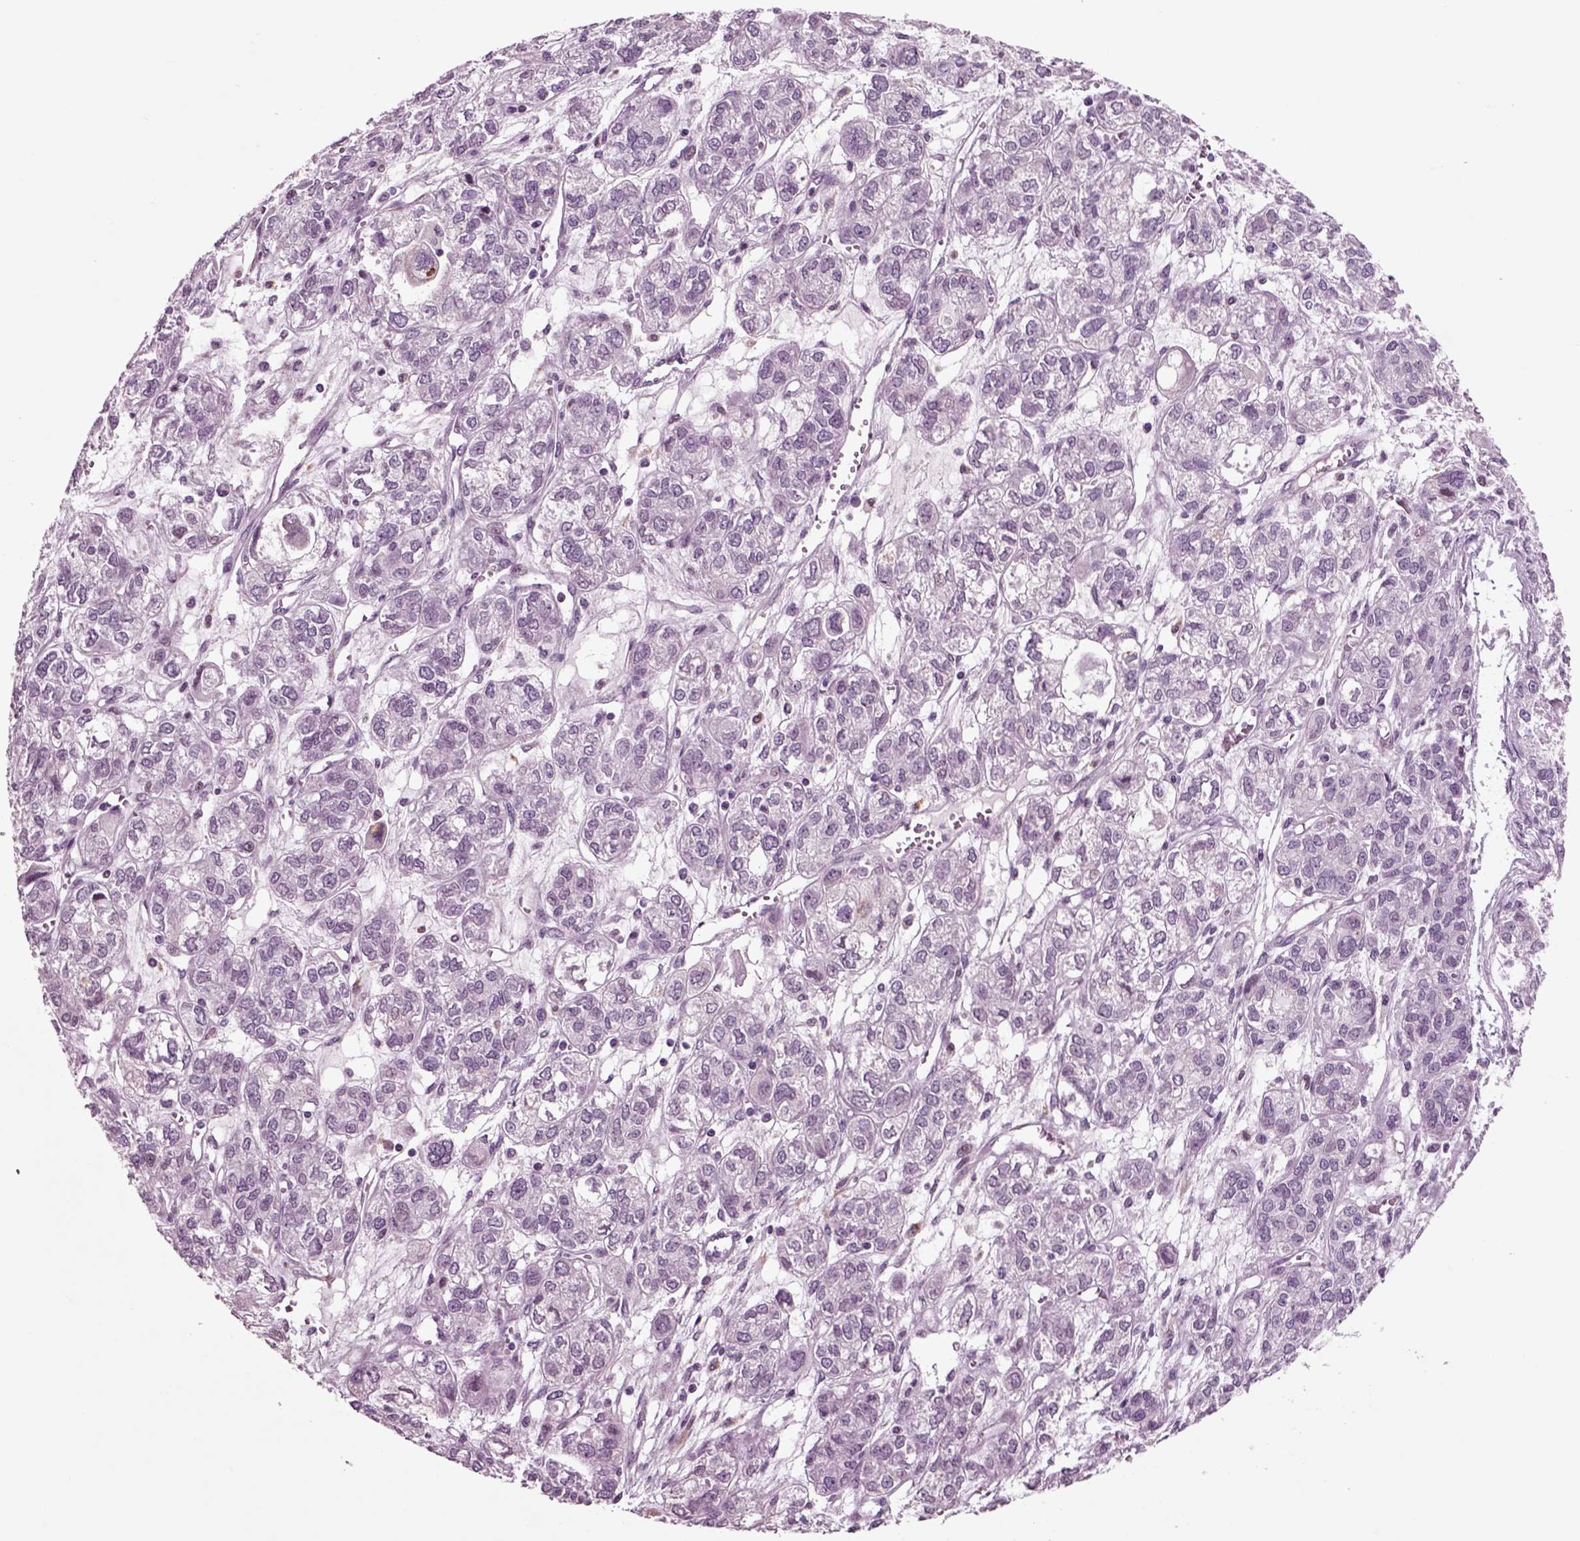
{"staining": {"intensity": "negative", "quantity": "none", "location": "none"}, "tissue": "ovarian cancer", "cell_type": "Tumor cells", "image_type": "cancer", "snomed": [{"axis": "morphology", "description": "Carcinoma, endometroid"}, {"axis": "topography", "description": "Ovary"}], "caption": "Immunohistochemistry (IHC) of human ovarian cancer (endometroid carcinoma) demonstrates no expression in tumor cells.", "gene": "CHGB", "patient": {"sex": "female", "age": 64}}